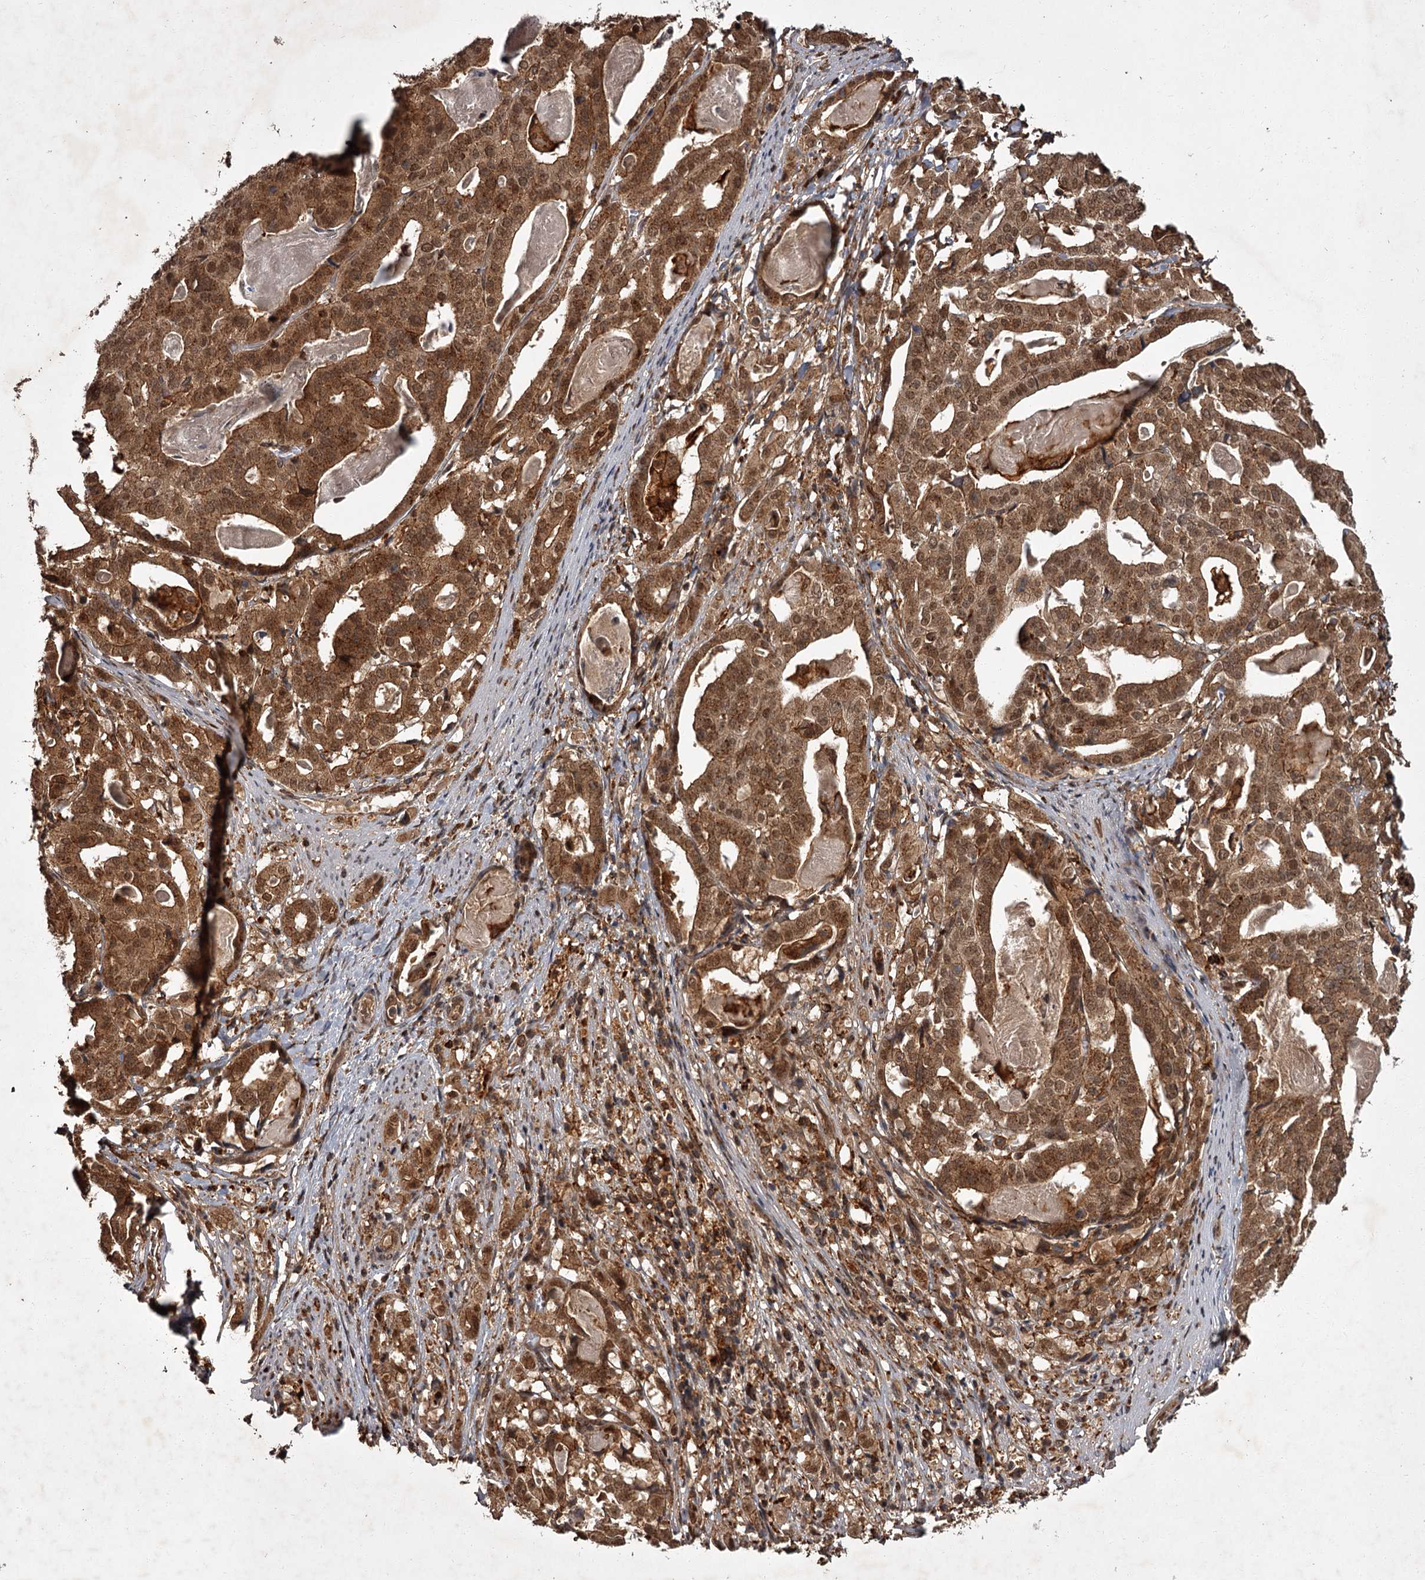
{"staining": {"intensity": "moderate", "quantity": ">75%", "location": "cytoplasmic/membranous,nuclear"}, "tissue": "stomach cancer", "cell_type": "Tumor cells", "image_type": "cancer", "snomed": [{"axis": "morphology", "description": "Adenocarcinoma, NOS"}, {"axis": "topography", "description": "Stomach"}], "caption": "DAB (3,3'-diaminobenzidine) immunohistochemical staining of human stomach cancer demonstrates moderate cytoplasmic/membranous and nuclear protein expression in approximately >75% of tumor cells. The protein is stained brown, and the nuclei are stained in blue (DAB IHC with brightfield microscopy, high magnification).", "gene": "TBC1D23", "patient": {"sex": "male", "age": 48}}